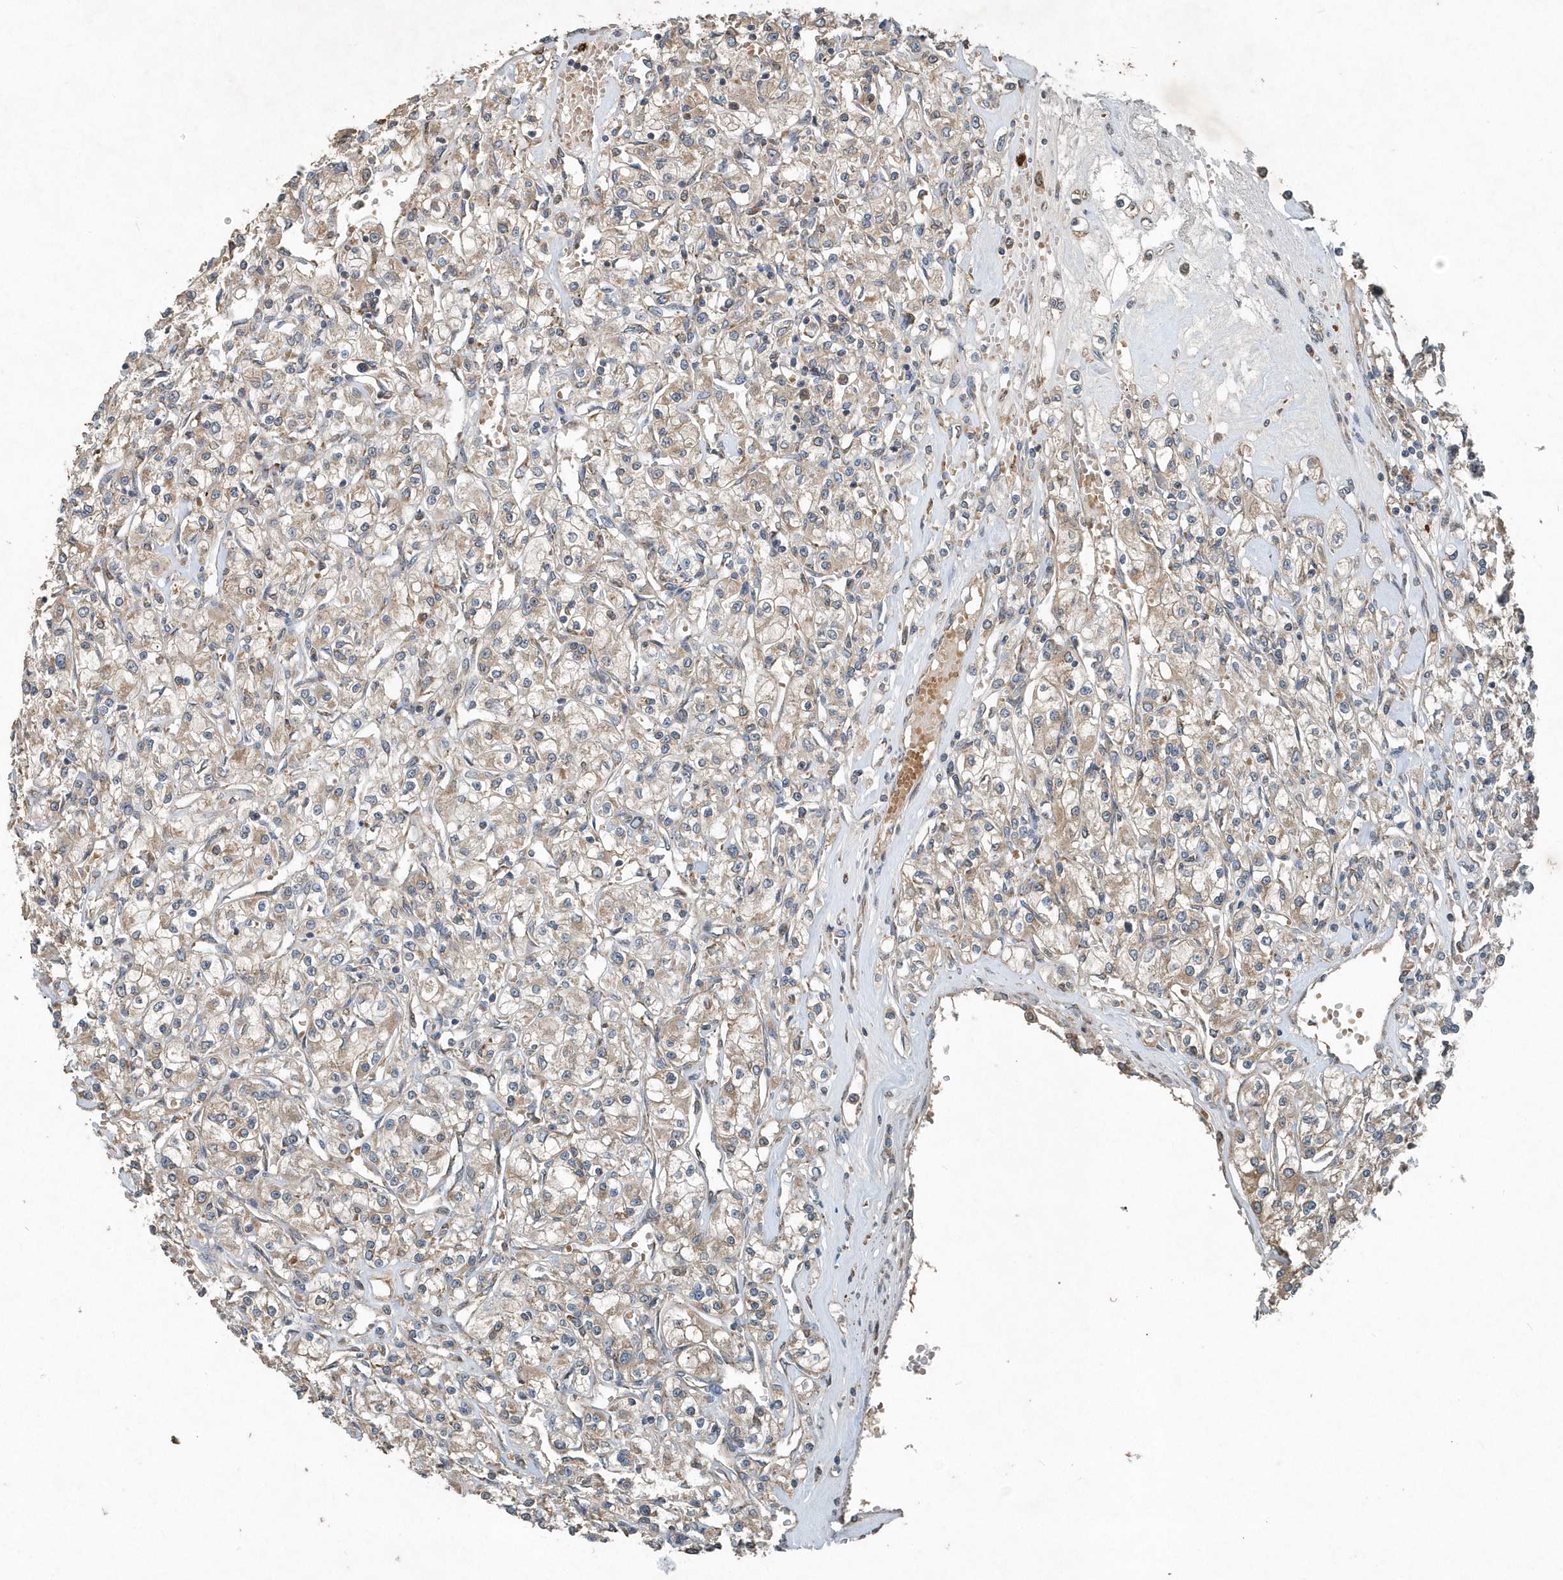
{"staining": {"intensity": "moderate", "quantity": "<25%", "location": "cytoplasmic/membranous"}, "tissue": "renal cancer", "cell_type": "Tumor cells", "image_type": "cancer", "snomed": [{"axis": "morphology", "description": "Adenocarcinoma, NOS"}, {"axis": "topography", "description": "Kidney"}], "caption": "Protein staining of adenocarcinoma (renal) tissue shows moderate cytoplasmic/membranous positivity in approximately <25% of tumor cells. (brown staining indicates protein expression, while blue staining denotes nuclei).", "gene": "SCFD2", "patient": {"sex": "female", "age": 59}}